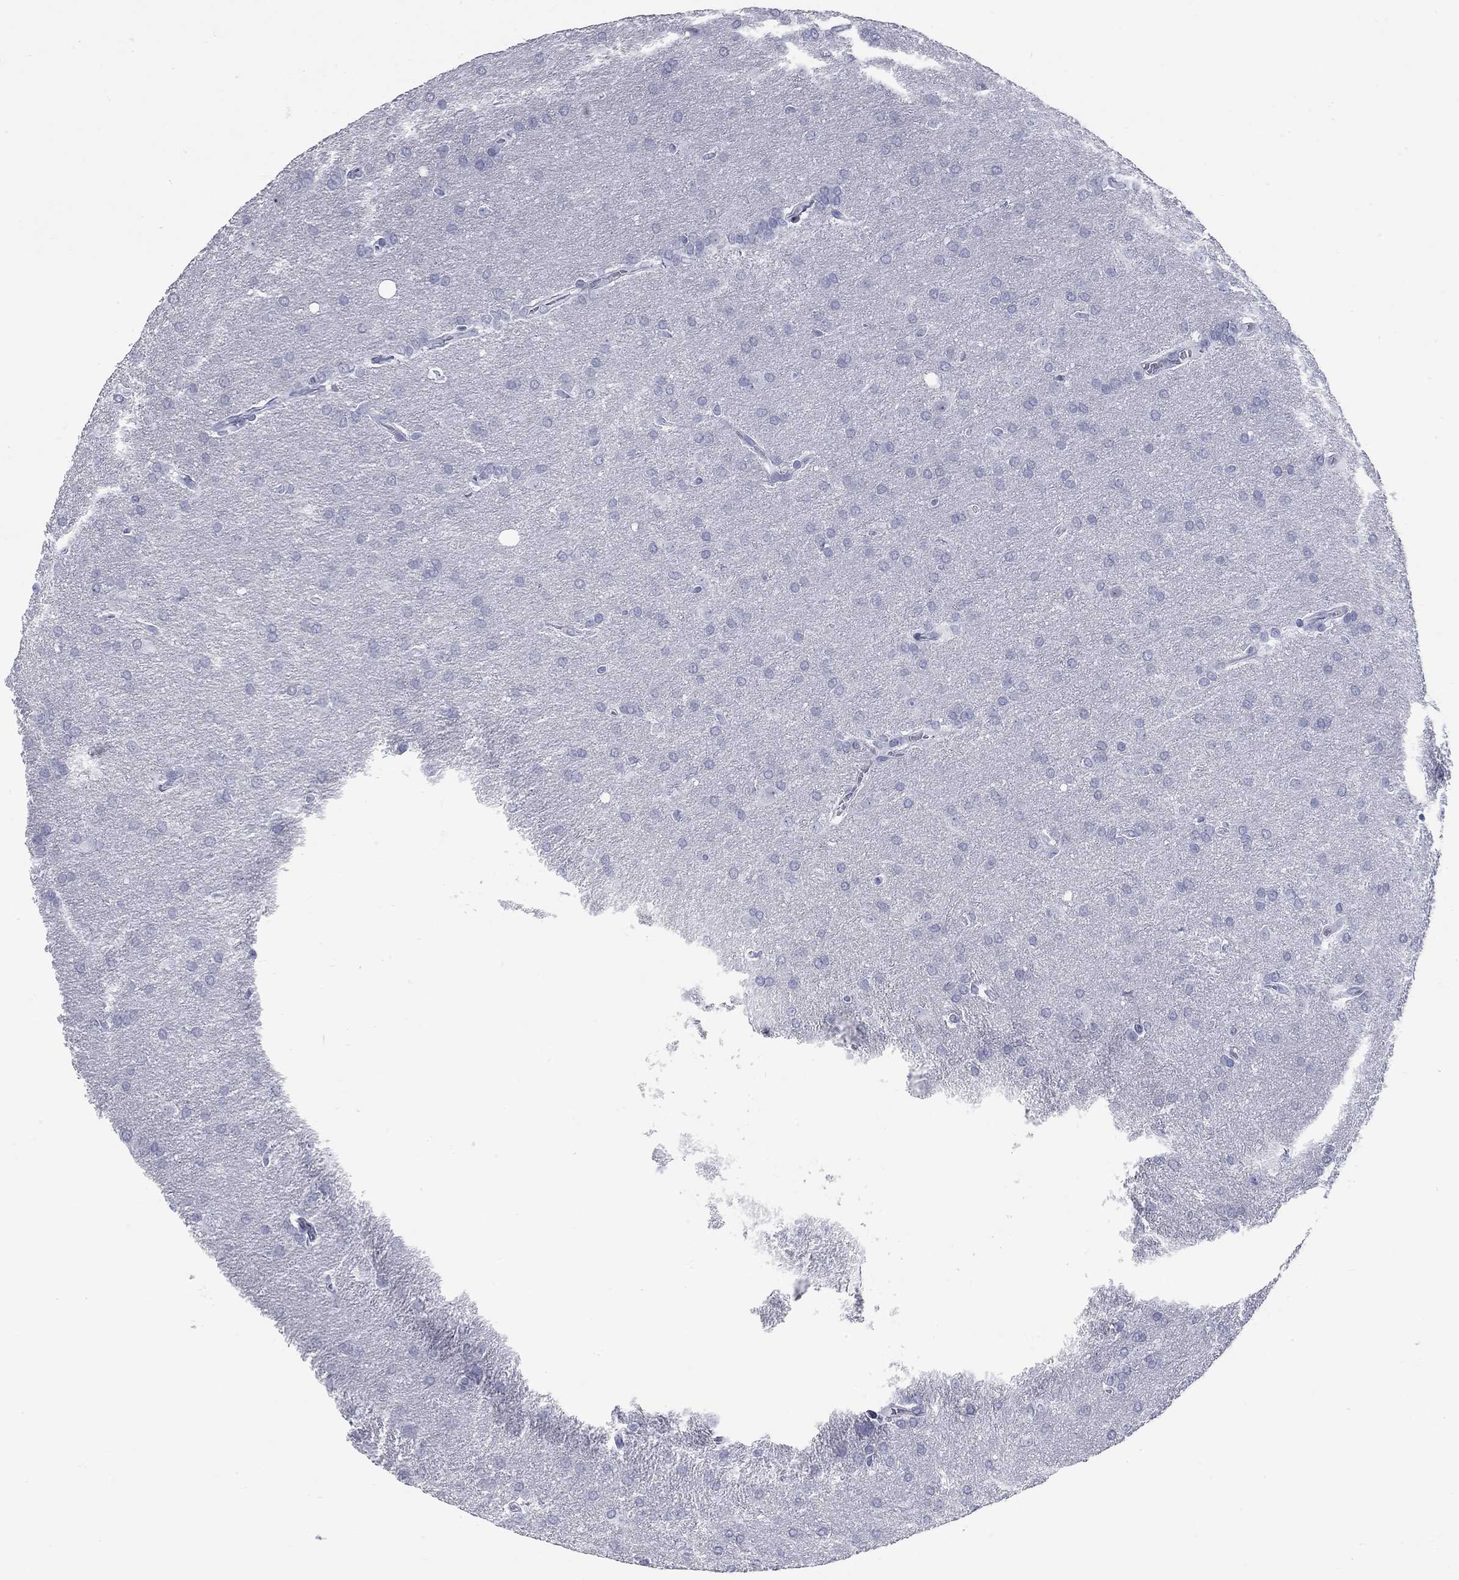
{"staining": {"intensity": "negative", "quantity": "none", "location": "none"}, "tissue": "glioma", "cell_type": "Tumor cells", "image_type": "cancer", "snomed": [{"axis": "morphology", "description": "Glioma, malignant, Low grade"}, {"axis": "topography", "description": "Brain"}], "caption": "Human malignant glioma (low-grade) stained for a protein using immunohistochemistry exhibits no expression in tumor cells.", "gene": "ASF1B", "patient": {"sex": "female", "age": 32}}